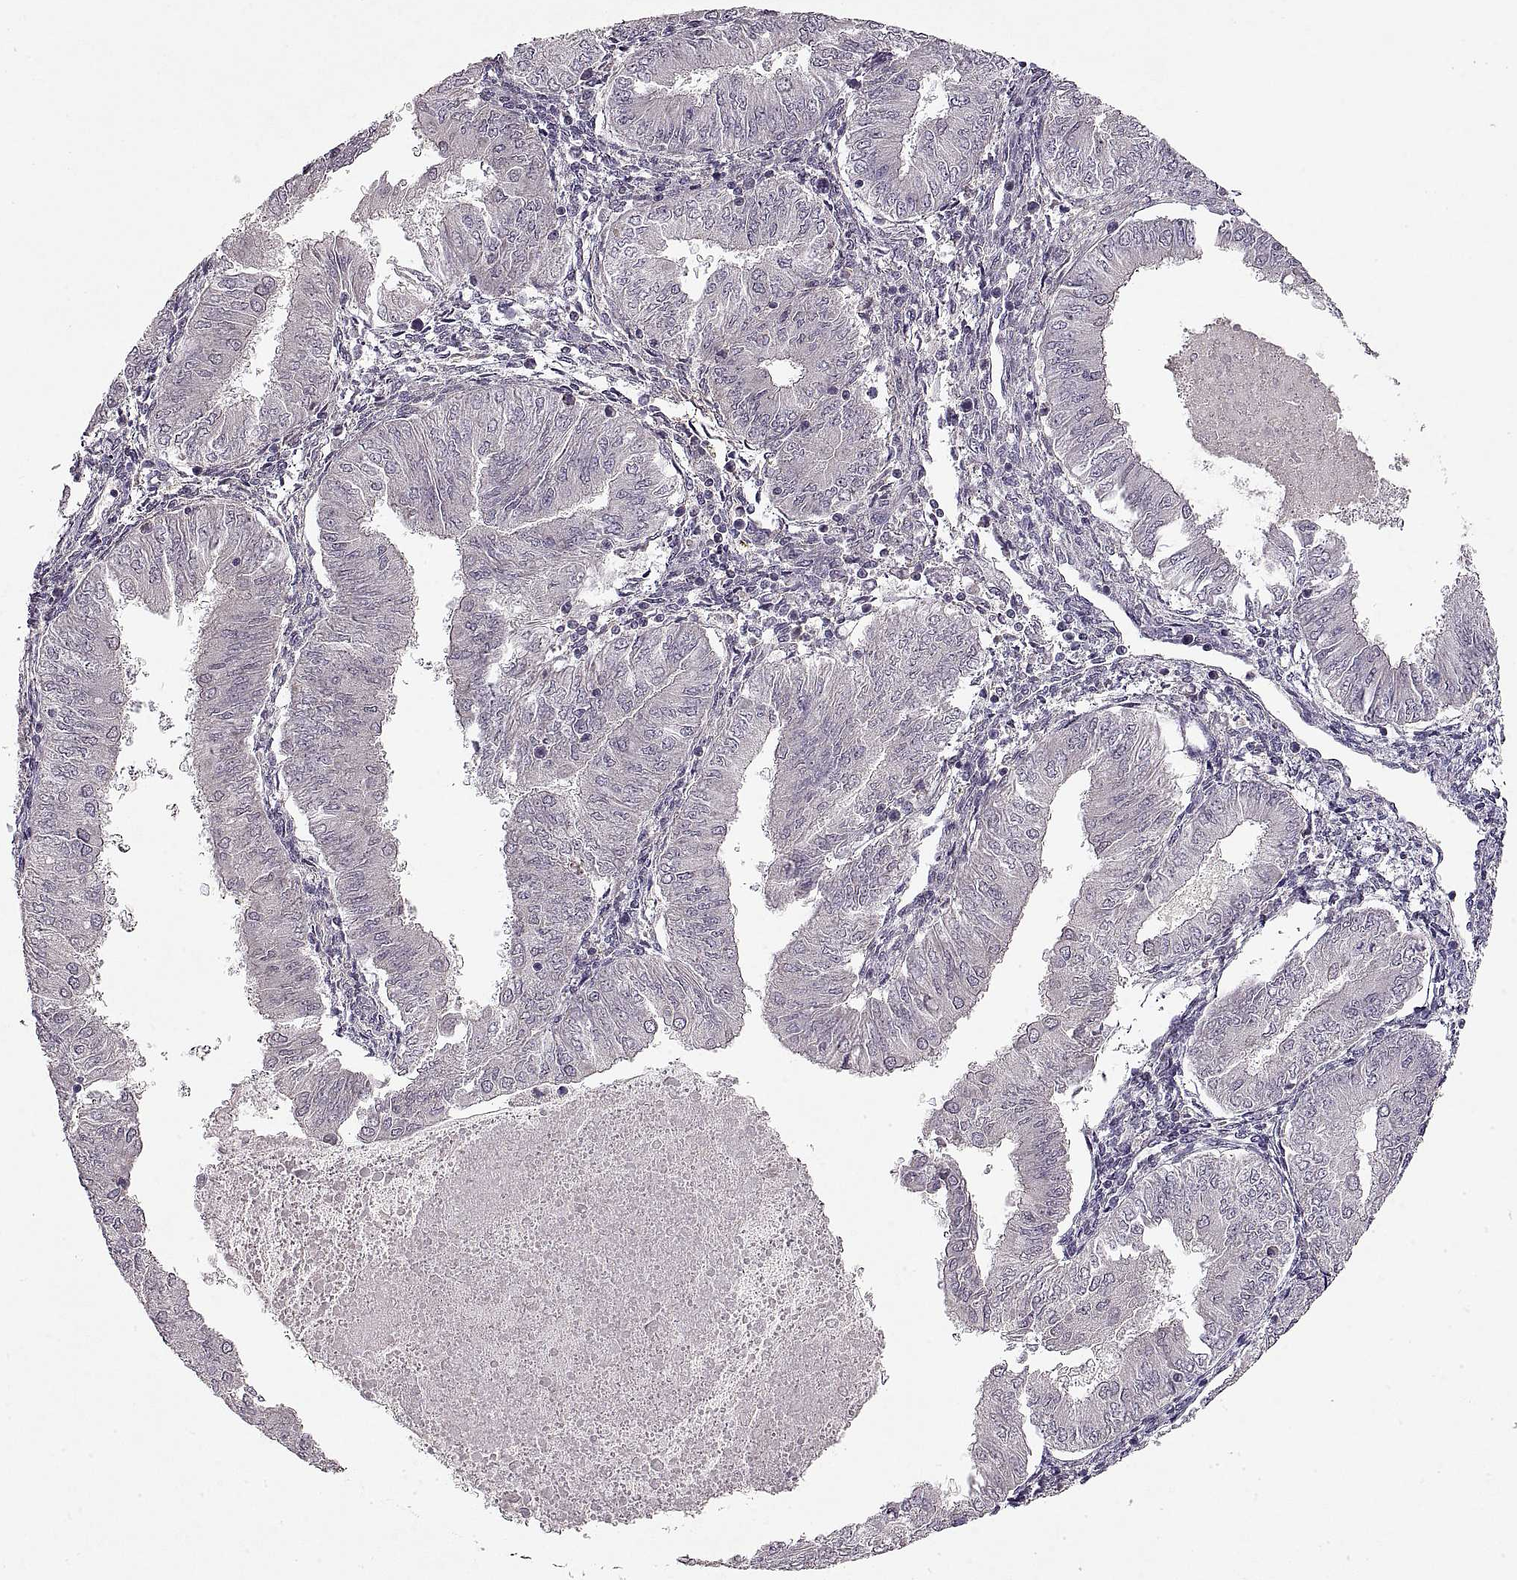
{"staining": {"intensity": "negative", "quantity": "none", "location": "none"}, "tissue": "endometrial cancer", "cell_type": "Tumor cells", "image_type": "cancer", "snomed": [{"axis": "morphology", "description": "Adenocarcinoma, NOS"}, {"axis": "topography", "description": "Endometrium"}], "caption": "Immunohistochemistry micrograph of neoplastic tissue: human adenocarcinoma (endometrial) stained with DAB (3,3'-diaminobenzidine) demonstrates no significant protein positivity in tumor cells.", "gene": "ADAM11", "patient": {"sex": "female", "age": 53}}